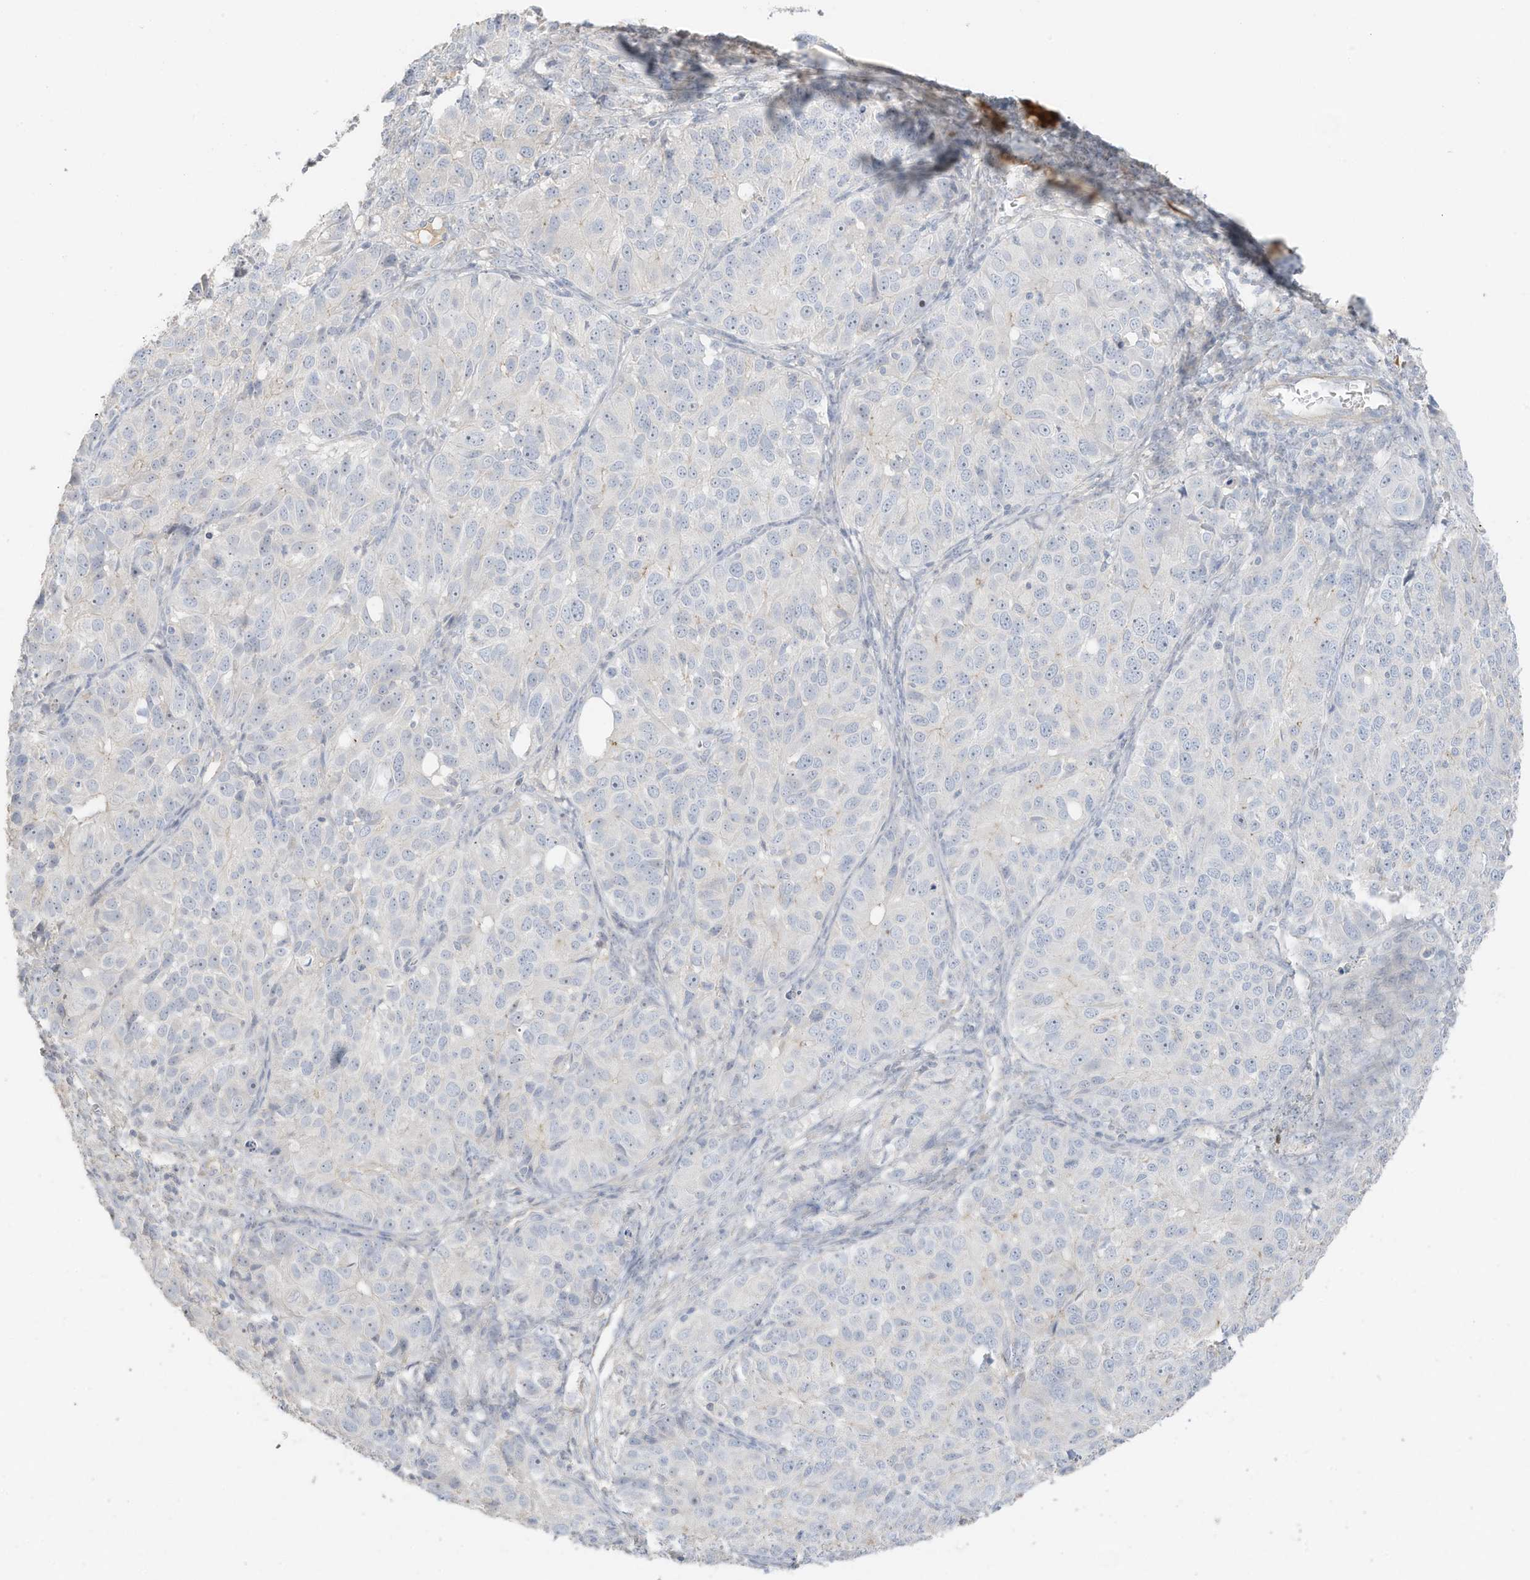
{"staining": {"intensity": "negative", "quantity": "none", "location": "none"}, "tissue": "ovarian cancer", "cell_type": "Tumor cells", "image_type": "cancer", "snomed": [{"axis": "morphology", "description": "Carcinoma, endometroid"}, {"axis": "topography", "description": "Ovary"}], "caption": "There is no significant expression in tumor cells of ovarian endometroid carcinoma.", "gene": "ZBTB41", "patient": {"sex": "female", "age": 51}}